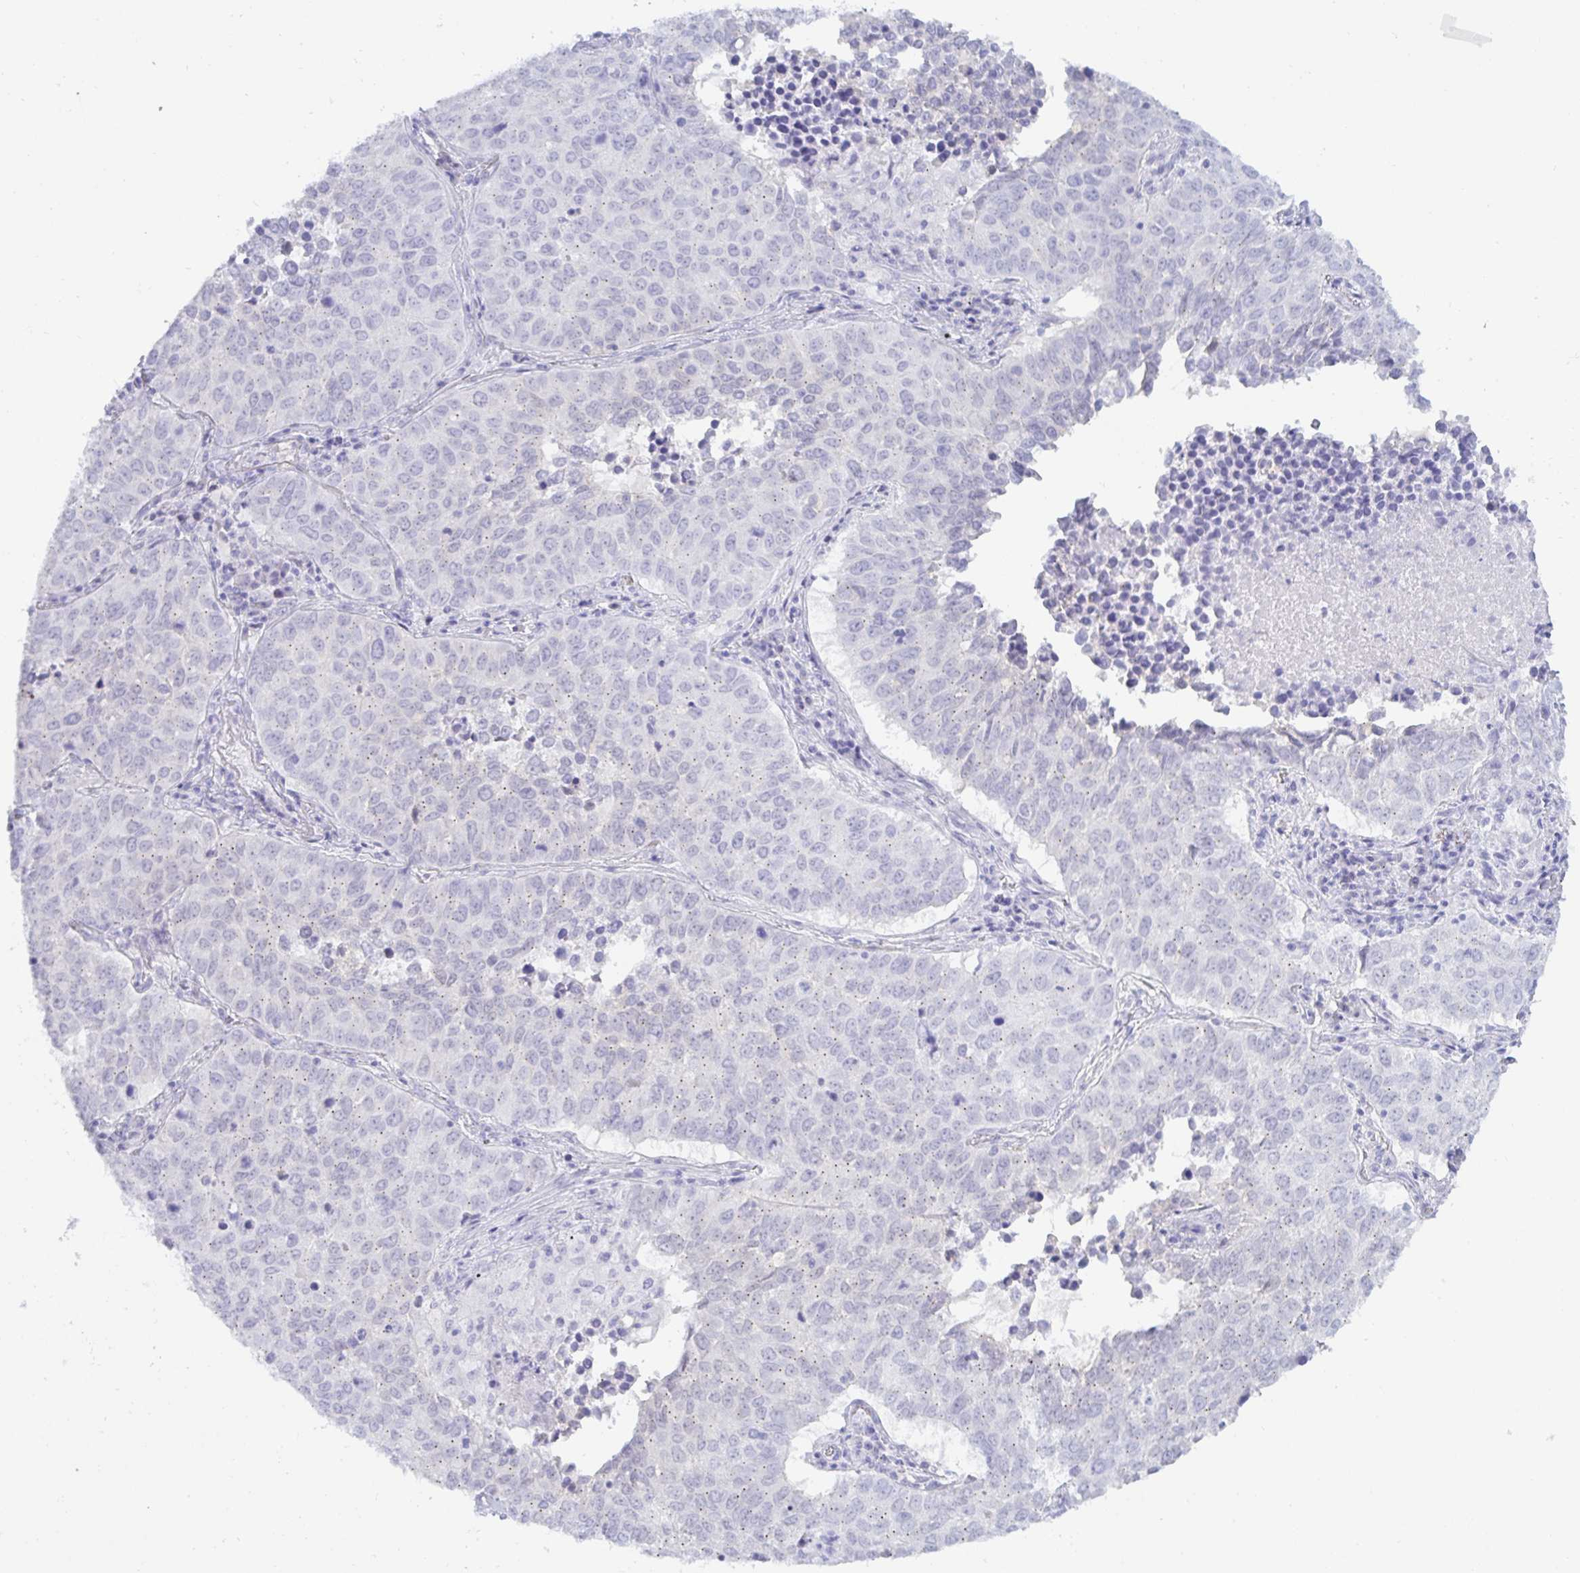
{"staining": {"intensity": "negative", "quantity": "none", "location": "none"}, "tissue": "lung cancer", "cell_type": "Tumor cells", "image_type": "cancer", "snomed": [{"axis": "morphology", "description": "Adenocarcinoma, NOS"}, {"axis": "topography", "description": "Lung"}], "caption": "This image is of lung cancer stained with immunohistochemistry to label a protein in brown with the nuclei are counter-stained blue. There is no positivity in tumor cells. The staining was performed using DAB to visualize the protein expression in brown, while the nuclei were stained in blue with hematoxylin (Magnification: 20x).", "gene": "MON2", "patient": {"sex": "female", "age": 50}}